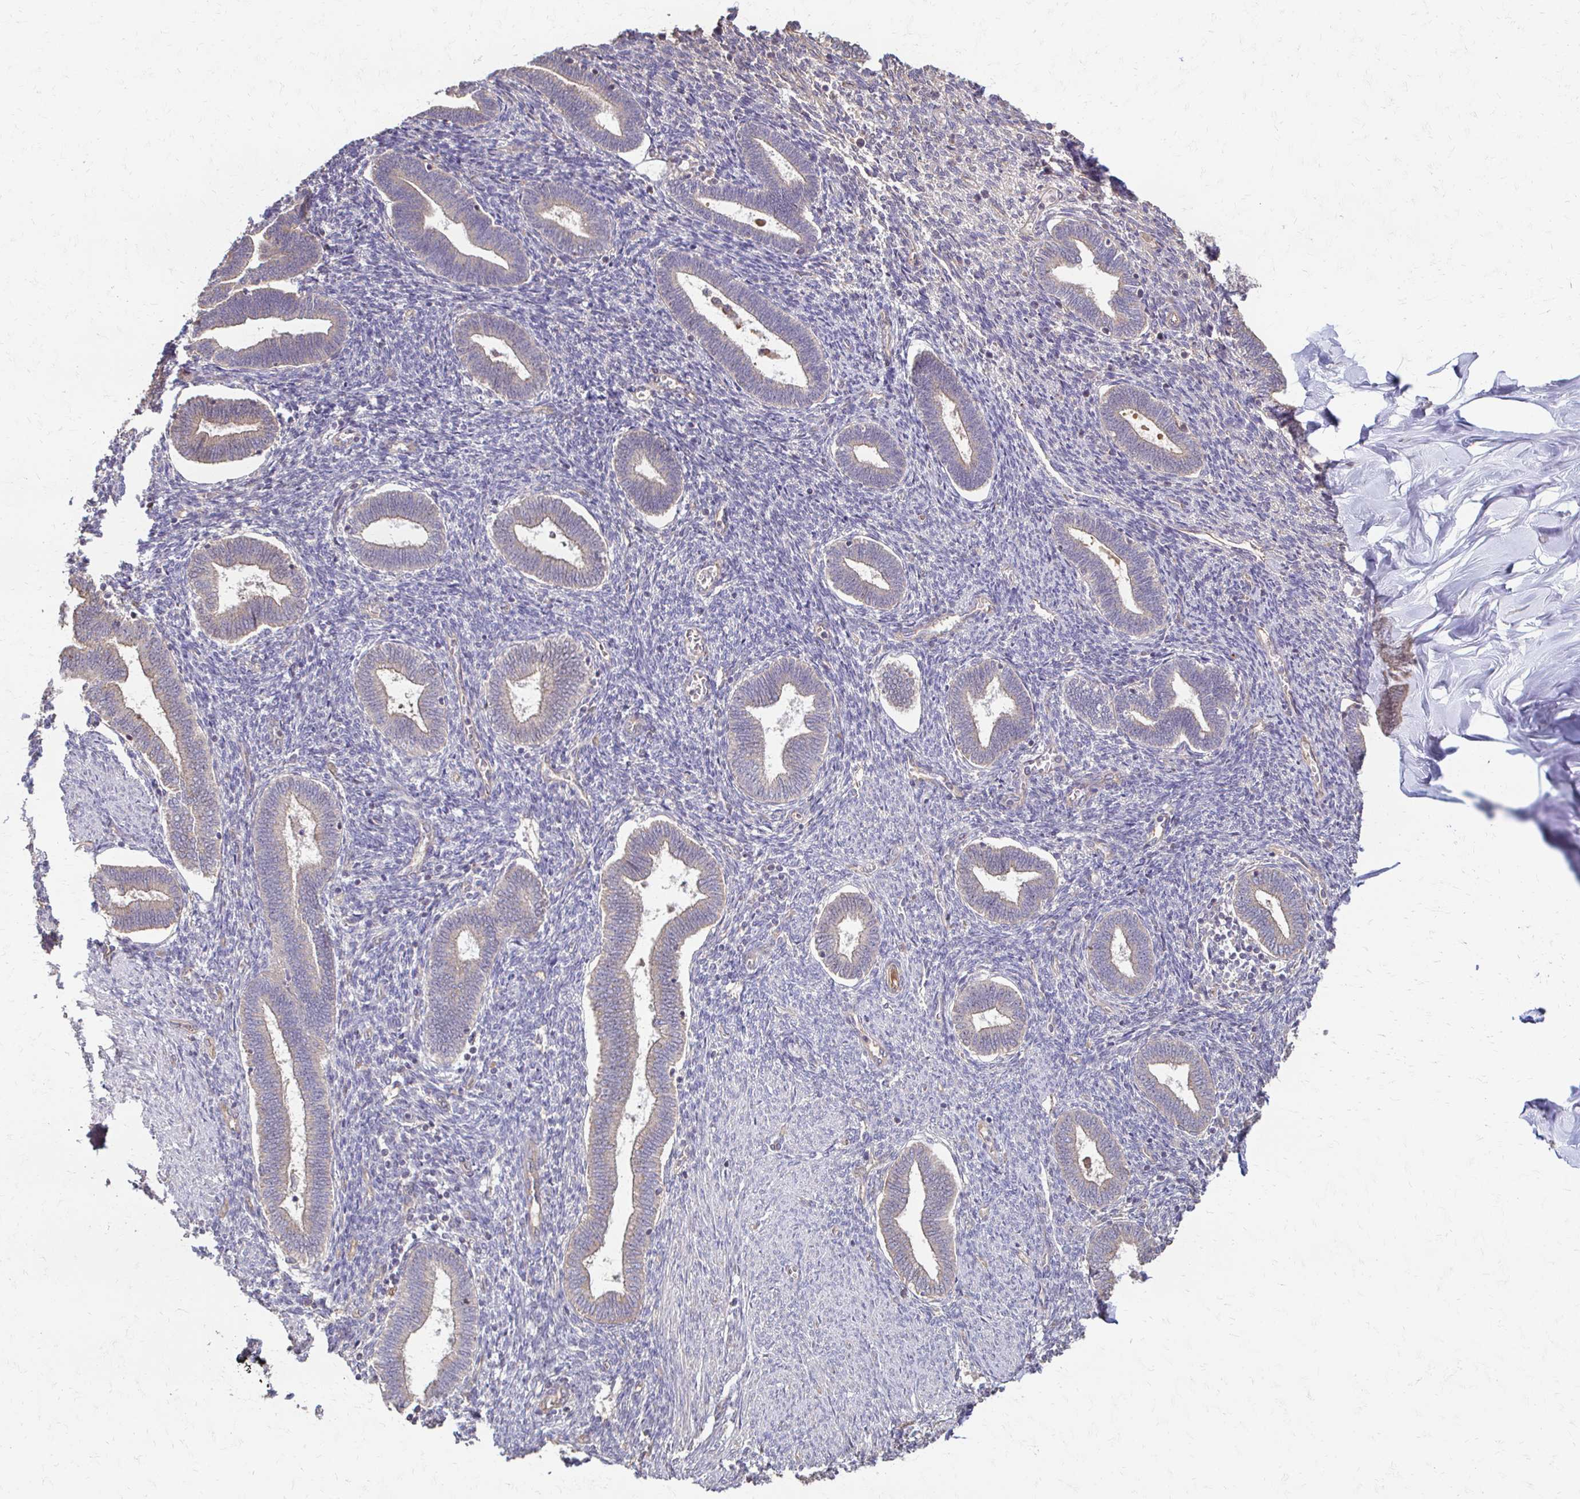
{"staining": {"intensity": "negative", "quantity": "none", "location": "none"}, "tissue": "endometrium", "cell_type": "Cells in endometrial stroma", "image_type": "normal", "snomed": [{"axis": "morphology", "description": "Normal tissue, NOS"}, {"axis": "topography", "description": "Endometrium"}], "caption": "The immunohistochemistry (IHC) histopathology image has no significant positivity in cells in endometrial stroma of endometrium. (Immunohistochemistry (ihc), brightfield microscopy, high magnification).", "gene": "IL18BP", "patient": {"sex": "female", "age": 42}}